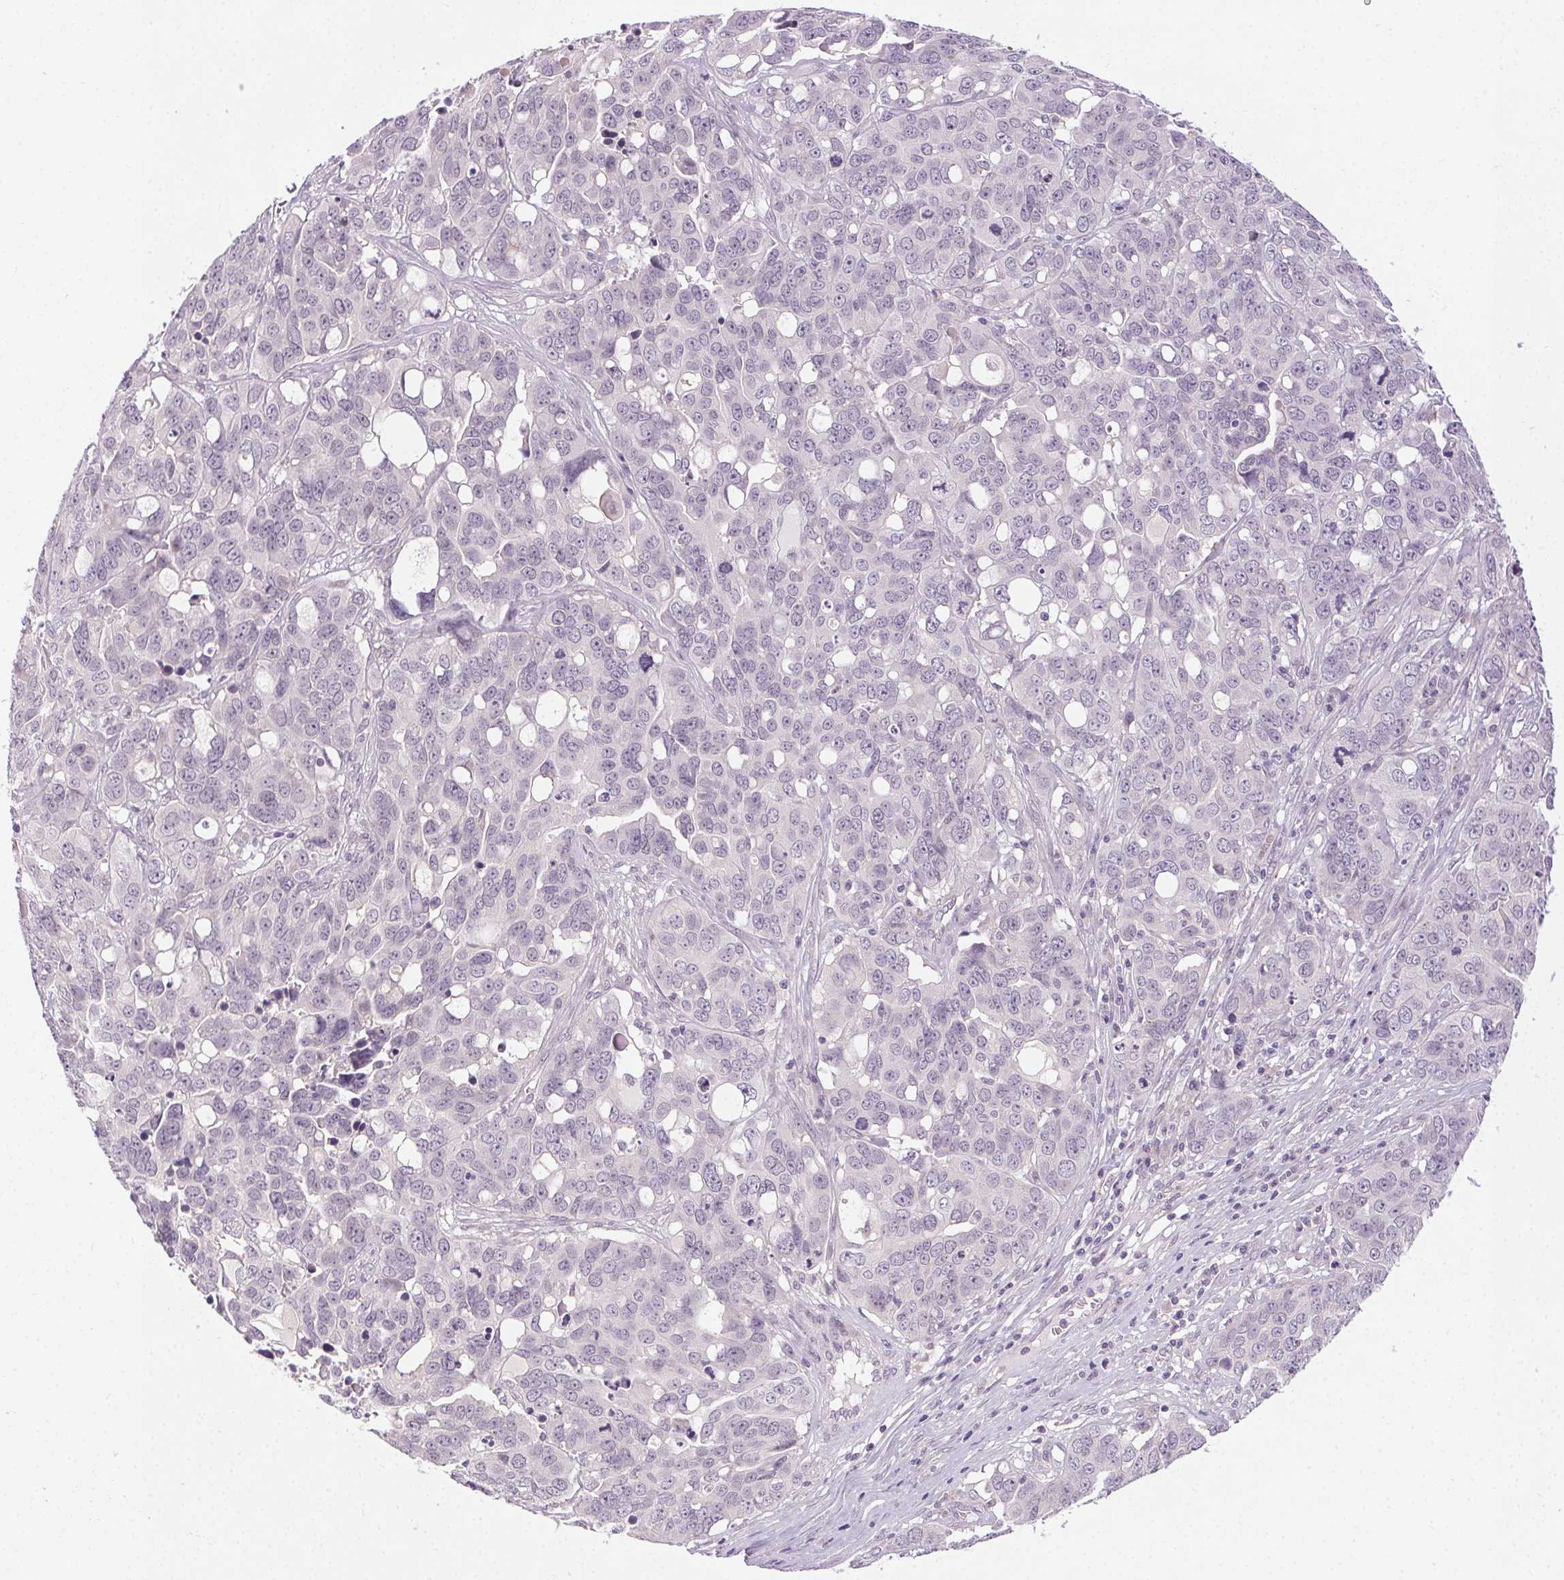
{"staining": {"intensity": "negative", "quantity": "none", "location": "none"}, "tissue": "ovarian cancer", "cell_type": "Tumor cells", "image_type": "cancer", "snomed": [{"axis": "morphology", "description": "Carcinoma, endometroid"}, {"axis": "topography", "description": "Ovary"}], "caption": "High power microscopy photomicrograph of an IHC image of endometroid carcinoma (ovarian), revealing no significant positivity in tumor cells. (Stains: DAB immunohistochemistry (IHC) with hematoxylin counter stain, Microscopy: brightfield microscopy at high magnification).", "gene": "FAM168A", "patient": {"sex": "female", "age": 78}}